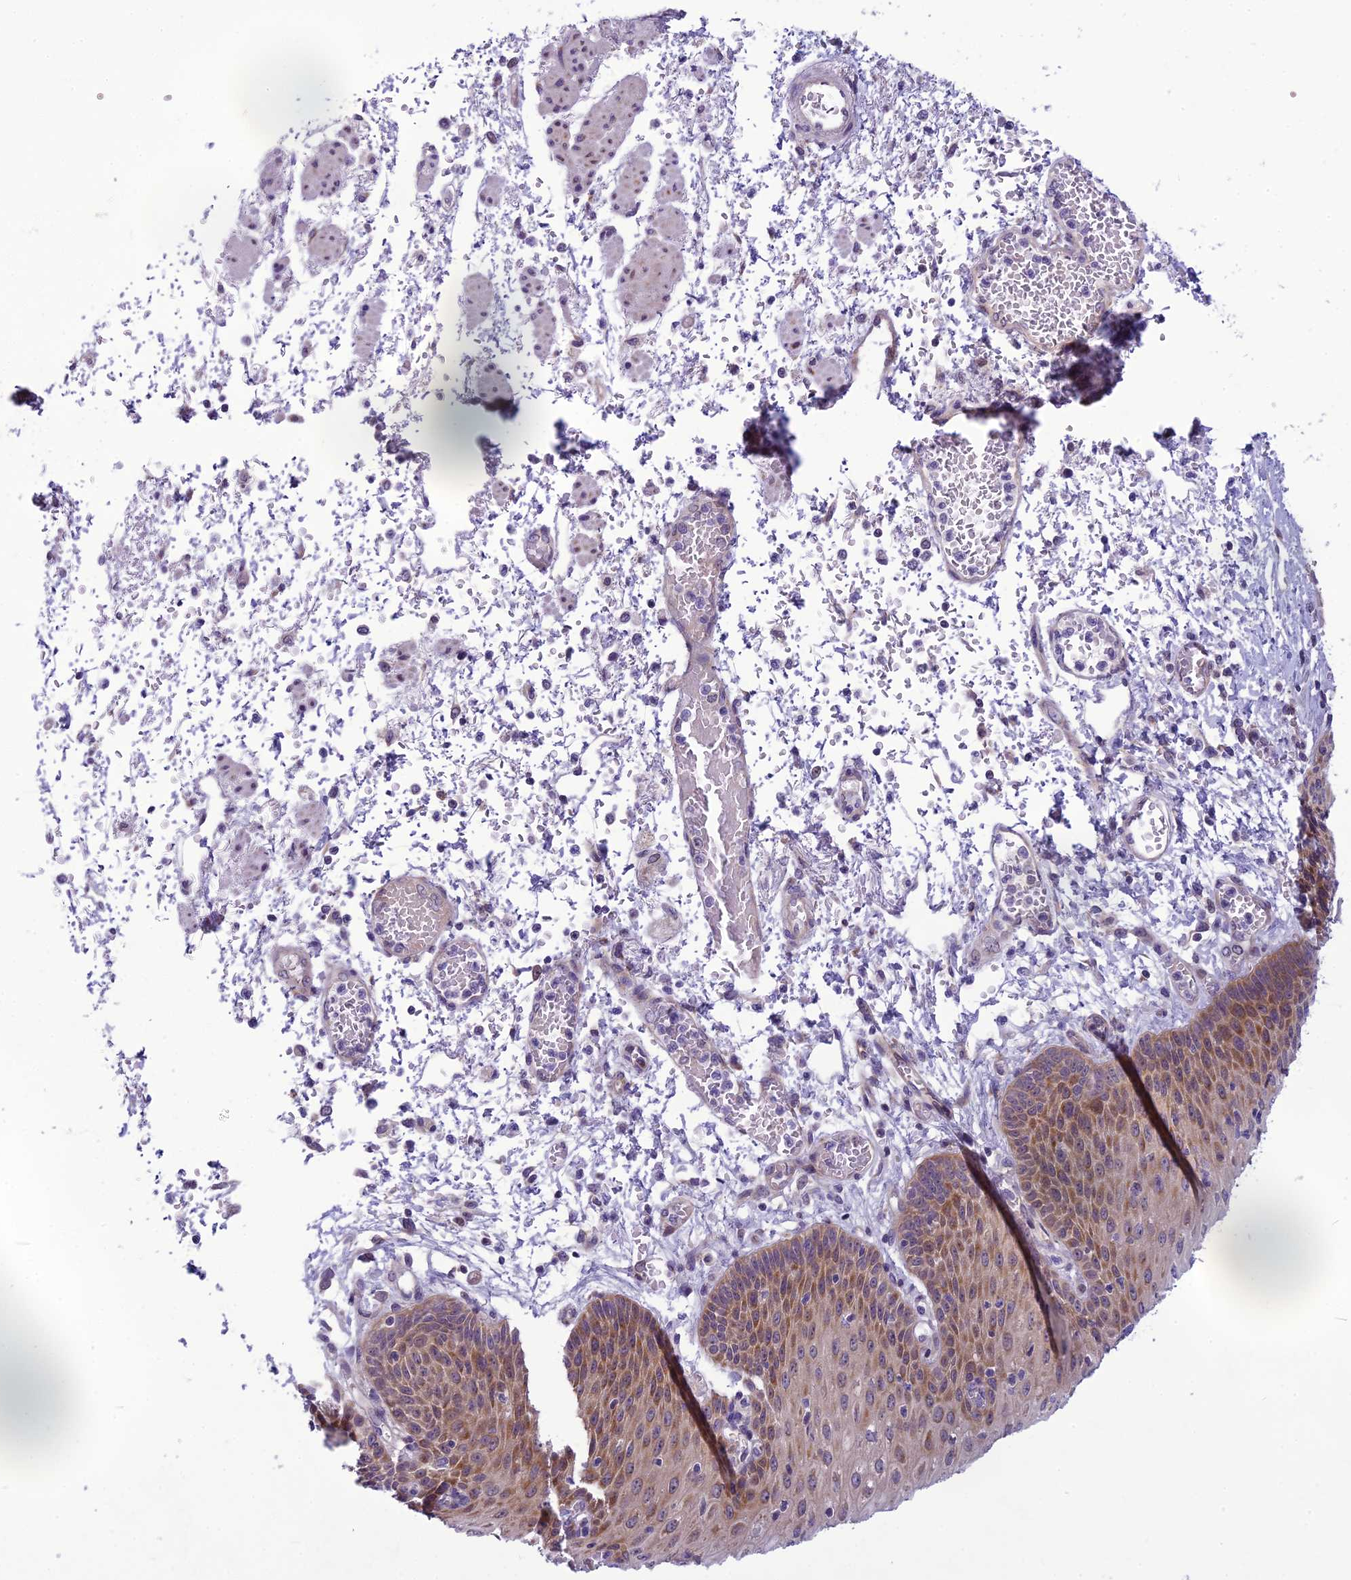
{"staining": {"intensity": "moderate", "quantity": "25%-75%", "location": "cytoplasmic/membranous"}, "tissue": "esophagus", "cell_type": "Squamous epithelial cells", "image_type": "normal", "snomed": [{"axis": "morphology", "description": "Normal tissue, NOS"}, {"axis": "topography", "description": "Esophagus"}], "caption": "Immunohistochemistry (IHC) micrograph of benign human esophagus stained for a protein (brown), which reveals medium levels of moderate cytoplasmic/membranous staining in about 25%-75% of squamous epithelial cells.", "gene": "PSMF1", "patient": {"sex": "male", "age": 81}}